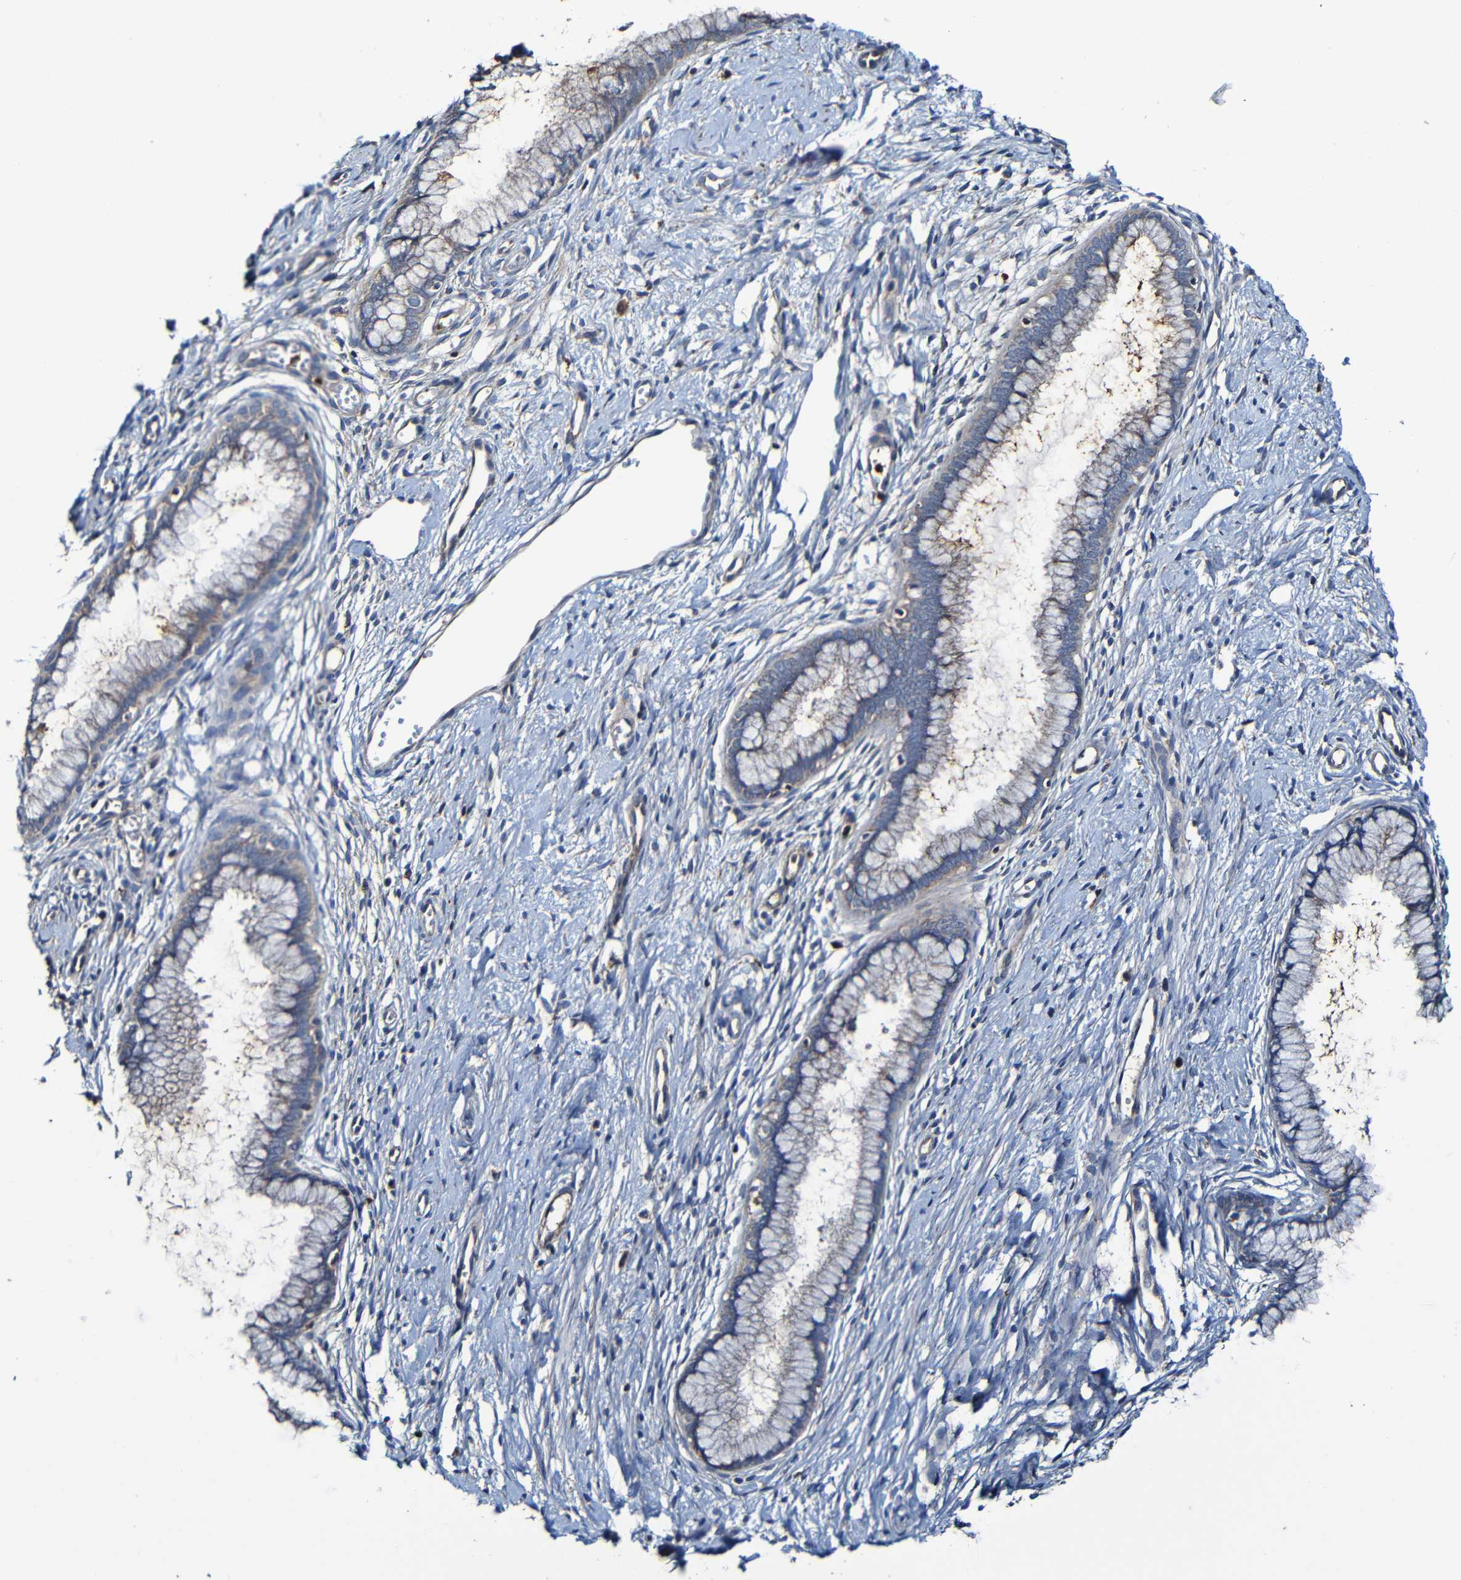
{"staining": {"intensity": "weak", "quantity": ">75%", "location": "cytoplasmic/membranous"}, "tissue": "cervix", "cell_type": "Glandular cells", "image_type": "normal", "snomed": [{"axis": "morphology", "description": "Normal tissue, NOS"}, {"axis": "topography", "description": "Cervix"}], "caption": "High-power microscopy captured an immunohistochemistry (IHC) micrograph of normal cervix, revealing weak cytoplasmic/membranous staining in approximately >75% of glandular cells. Using DAB (3,3'-diaminobenzidine) (brown) and hematoxylin (blue) stains, captured at high magnification using brightfield microscopy.", "gene": "ADAM15", "patient": {"sex": "female", "age": 65}}